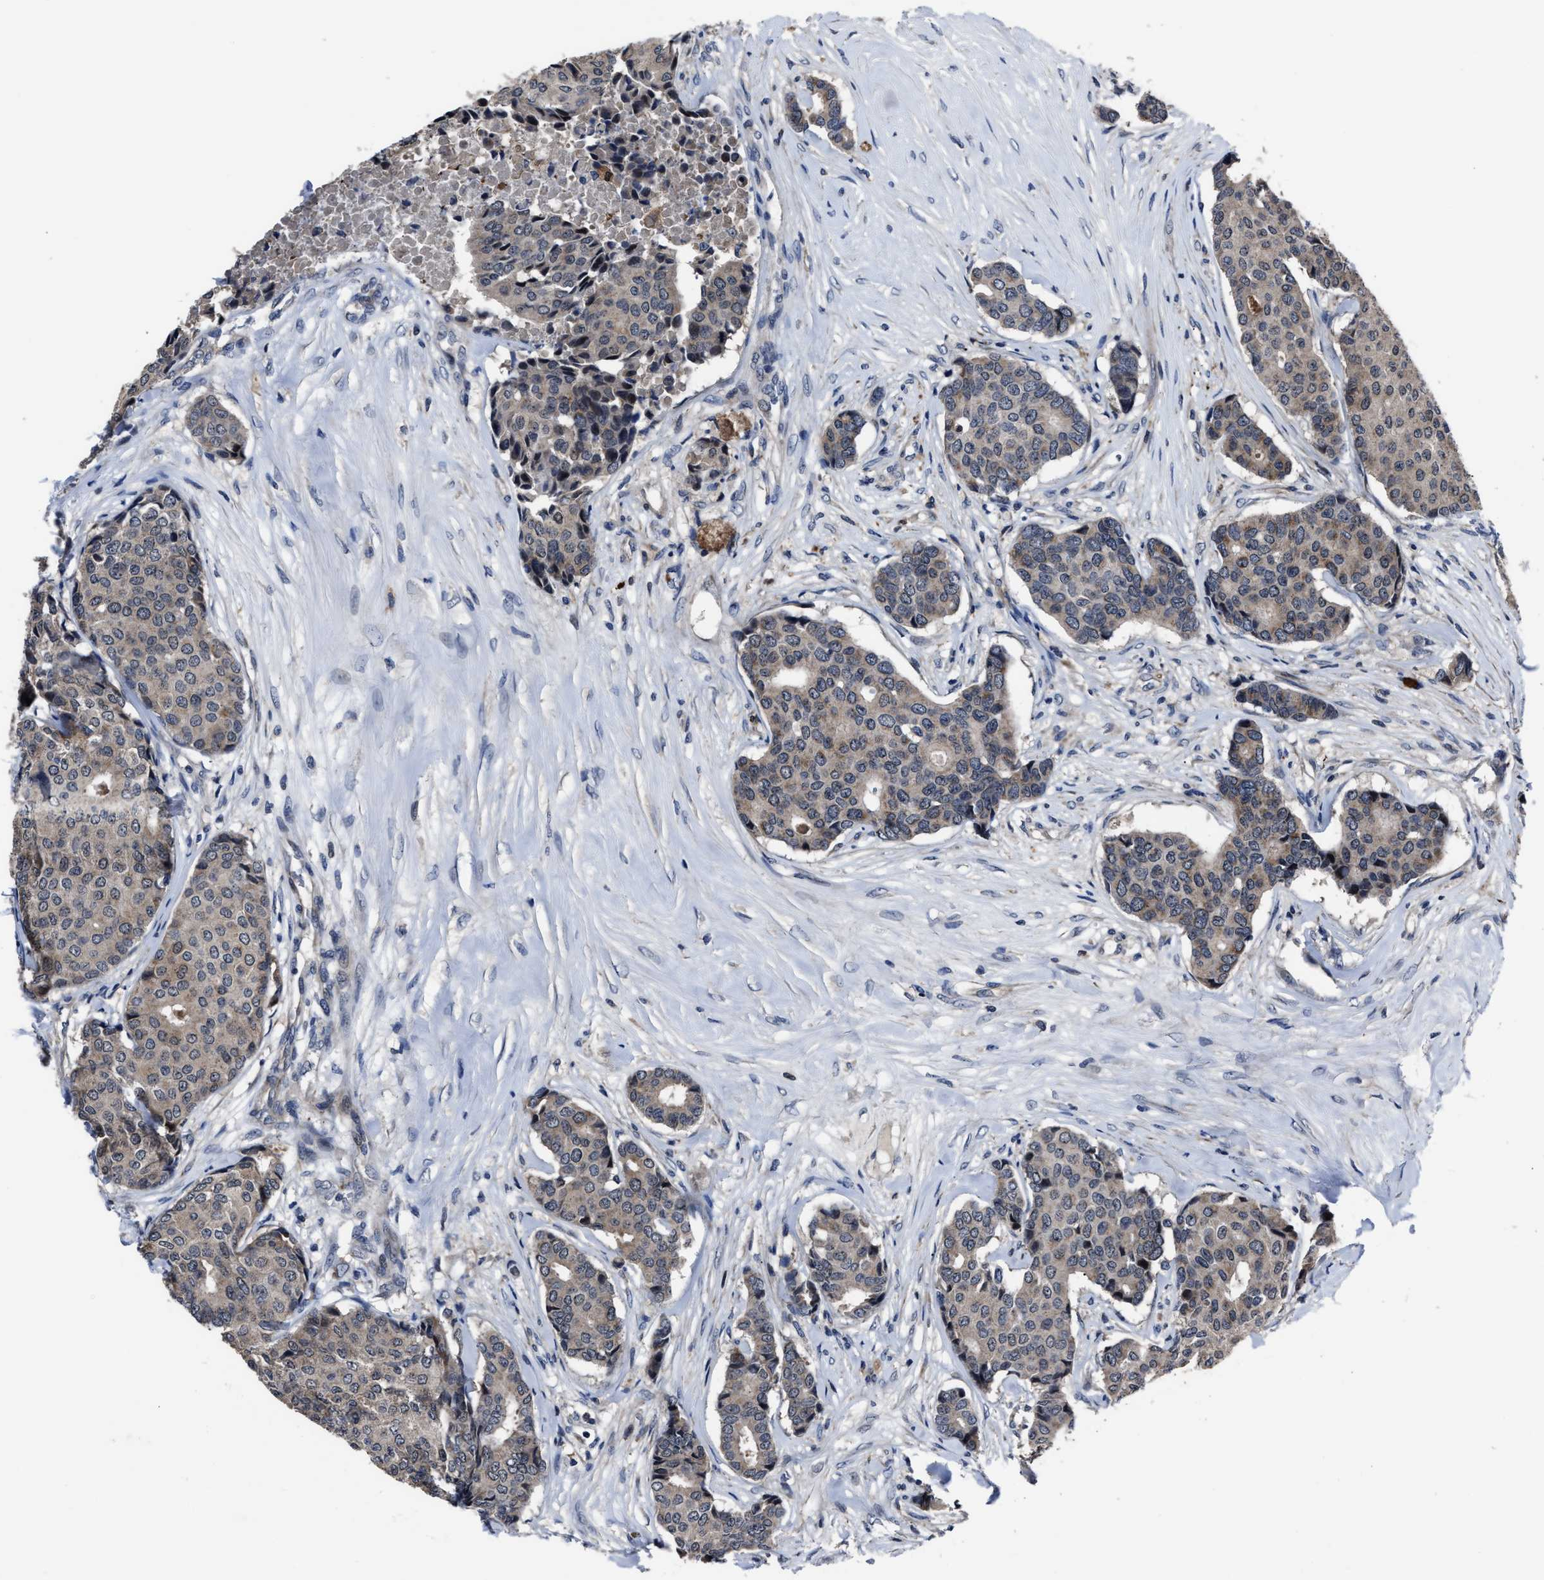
{"staining": {"intensity": "moderate", "quantity": "<25%", "location": "nuclear"}, "tissue": "breast cancer", "cell_type": "Tumor cells", "image_type": "cancer", "snomed": [{"axis": "morphology", "description": "Duct carcinoma"}, {"axis": "topography", "description": "Breast"}], "caption": "High-magnification brightfield microscopy of breast cancer (invasive ductal carcinoma) stained with DAB (3,3'-diaminobenzidine) (brown) and counterstained with hematoxylin (blue). tumor cells exhibit moderate nuclear positivity is appreciated in about<25% of cells. Nuclei are stained in blue.", "gene": "RSBN1L", "patient": {"sex": "female", "age": 75}}